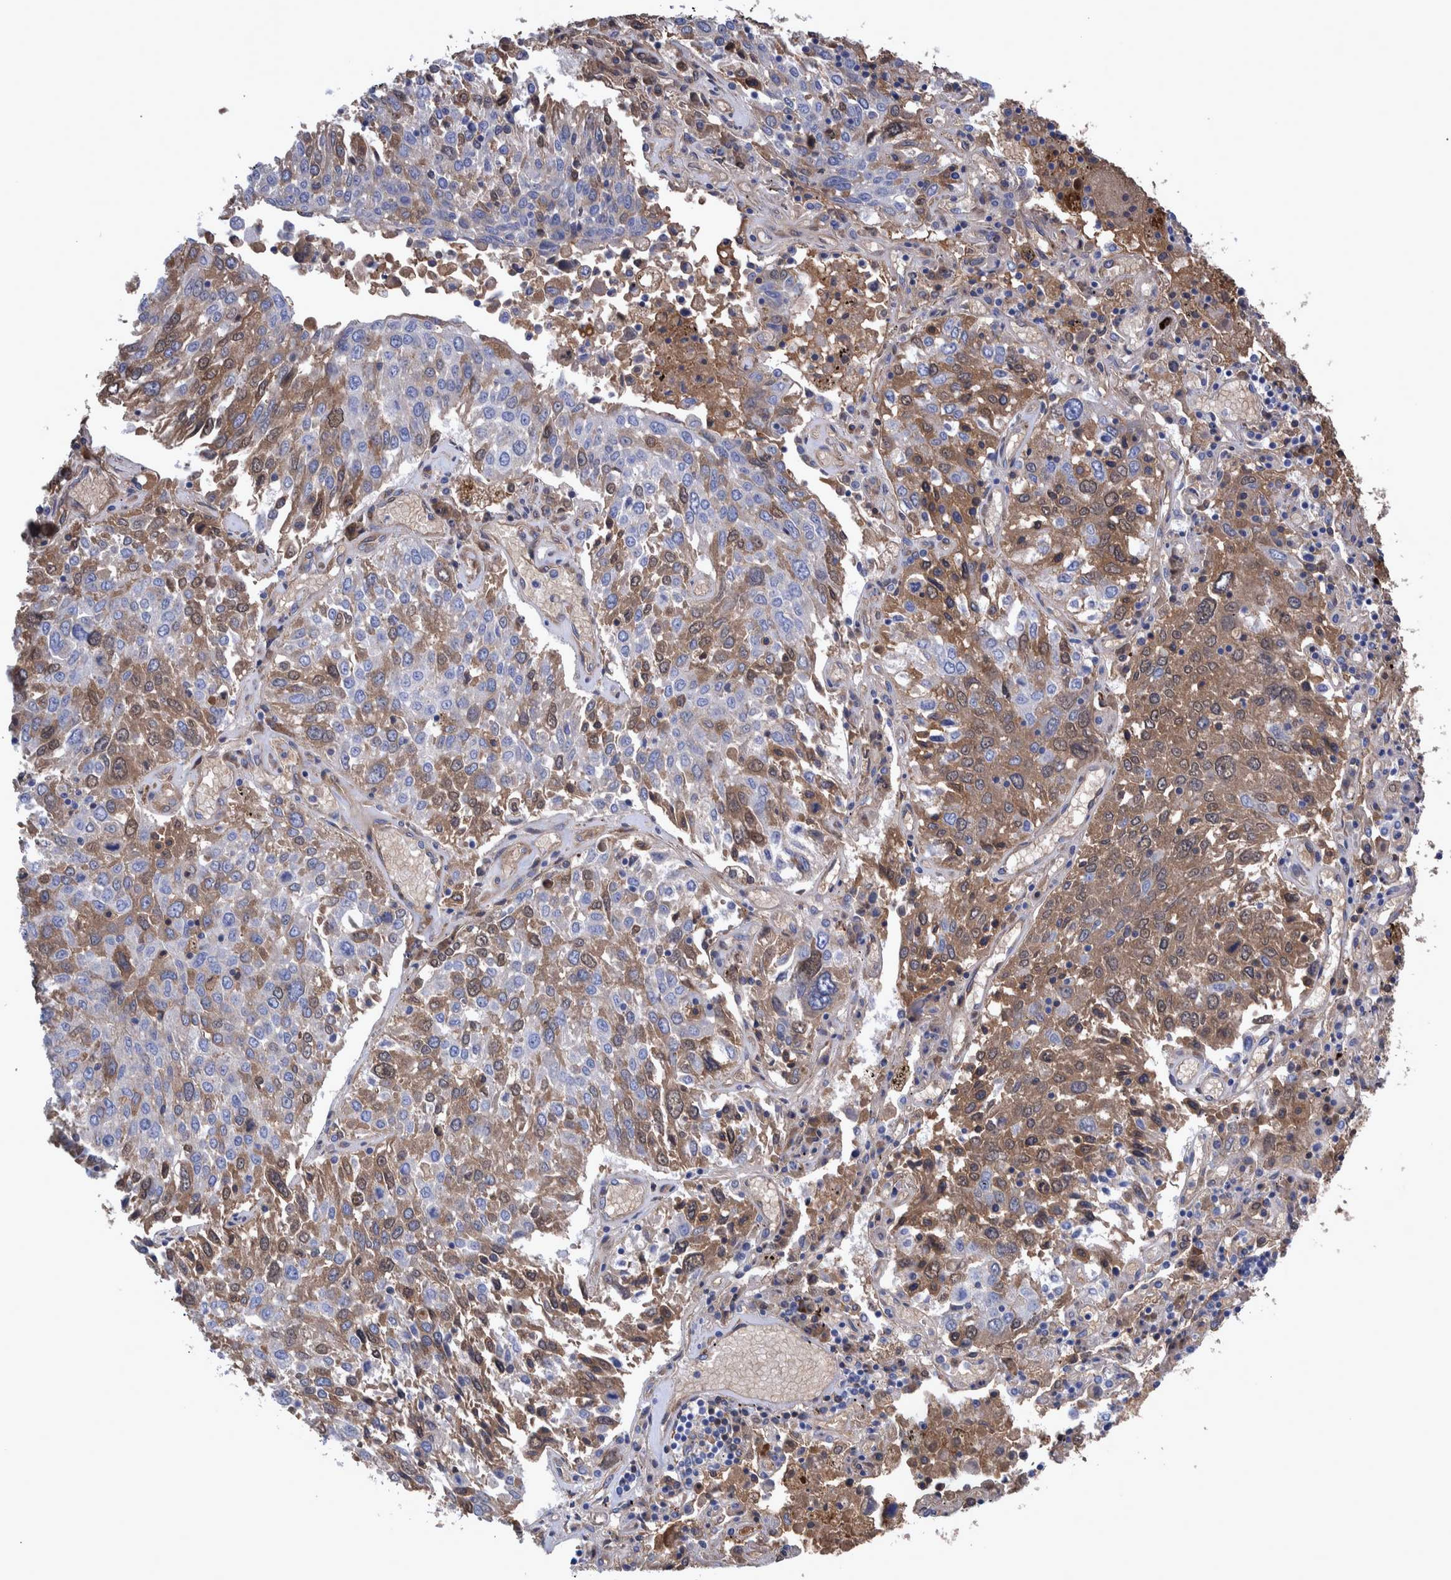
{"staining": {"intensity": "moderate", "quantity": "<25%", "location": "cytoplasmic/membranous"}, "tissue": "lung cancer", "cell_type": "Tumor cells", "image_type": "cancer", "snomed": [{"axis": "morphology", "description": "Squamous cell carcinoma, NOS"}, {"axis": "topography", "description": "Lung"}], "caption": "A low amount of moderate cytoplasmic/membranous staining is present in about <25% of tumor cells in lung squamous cell carcinoma tissue.", "gene": "DLL4", "patient": {"sex": "male", "age": 65}}